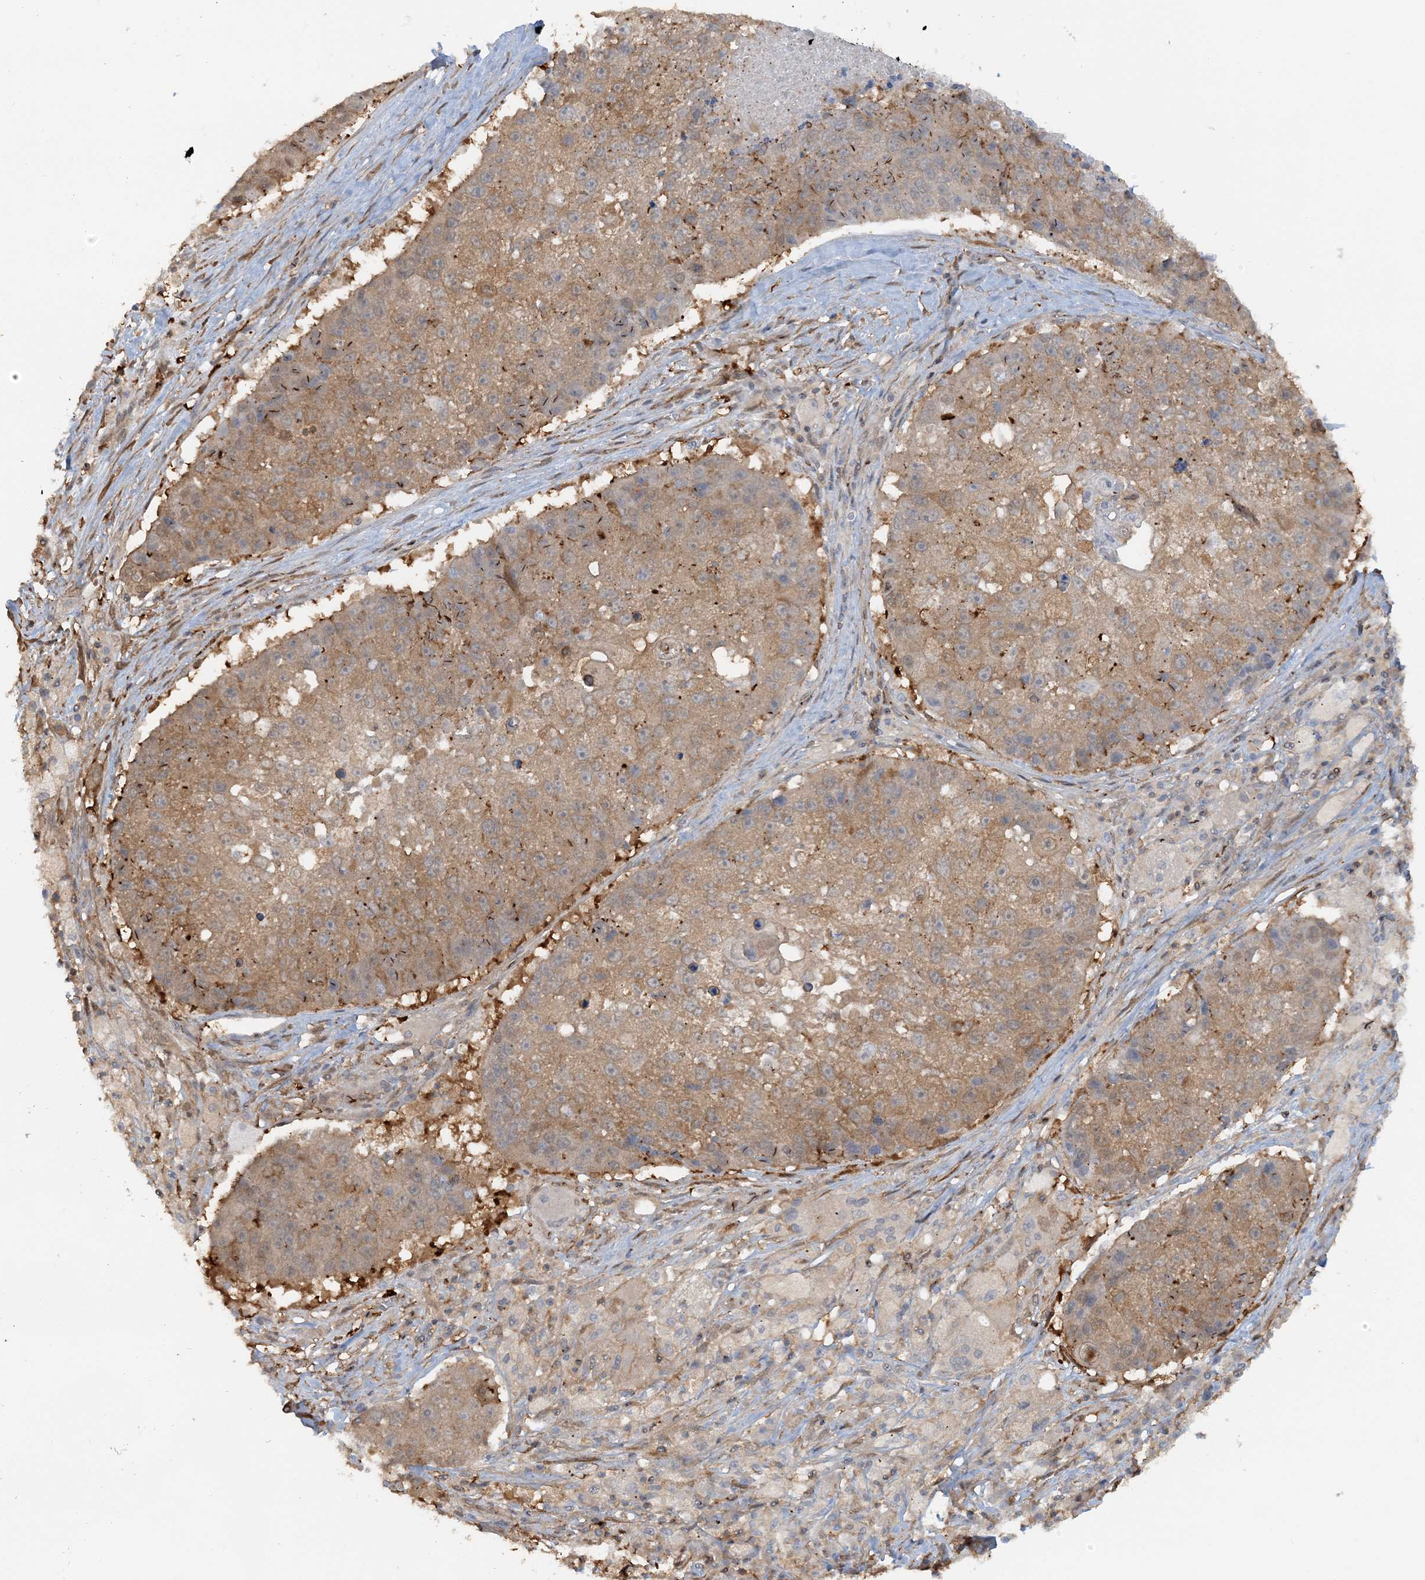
{"staining": {"intensity": "moderate", "quantity": ">75%", "location": "cytoplasmic/membranous"}, "tissue": "lung cancer", "cell_type": "Tumor cells", "image_type": "cancer", "snomed": [{"axis": "morphology", "description": "Squamous cell carcinoma, NOS"}, {"axis": "topography", "description": "Lung"}], "caption": "A brown stain shows moderate cytoplasmic/membranous staining of a protein in human lung squamous cell carcinoma tumor cells. (brown staining indicates protein expression, while blue staining denotes nuclei).", "gene": "DSTN", "patient": {"sex": "male", "age": 61}}